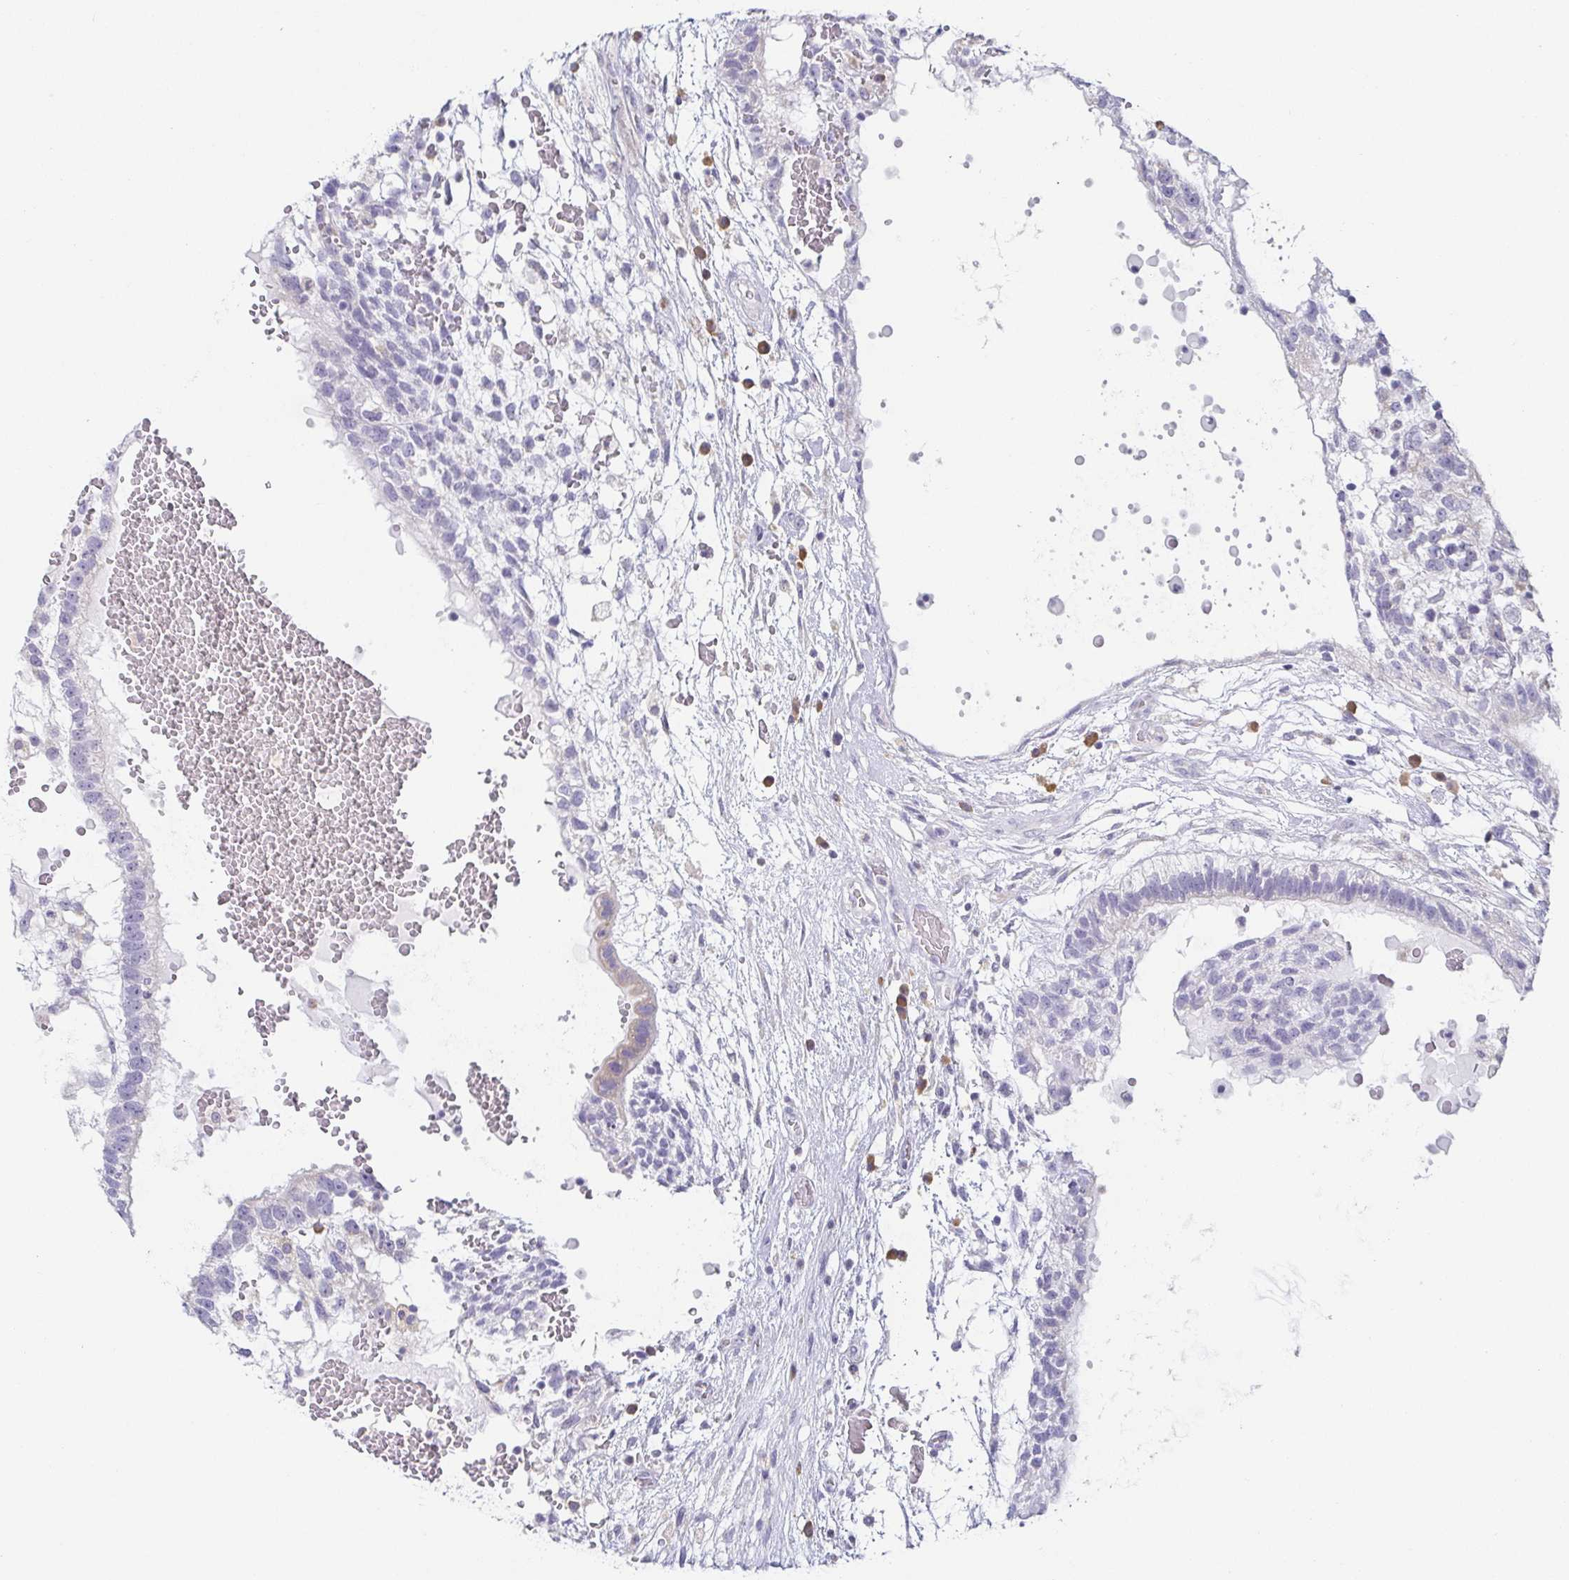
{"staining": {"intensity": "negative", "quantity": "none", "location": "none"}, "tissue": "testis cancer", "cell_type": "Tumor cells", "image_type": "cancer", "snomed": [{"axis": "morphology", "description": "Normal tissue, NOS"}, {"axis": "morphology", "description": "Carcinoma, Embryonal, NOS"}, {"axis": "topography", "description": "Testis"}], "caption": "Tumor cells are negative for brown protein staining in testis cancer (embryonal carcinoma).", "gene": "PRR27", "patient": {"sex": "male", "age": 32}}